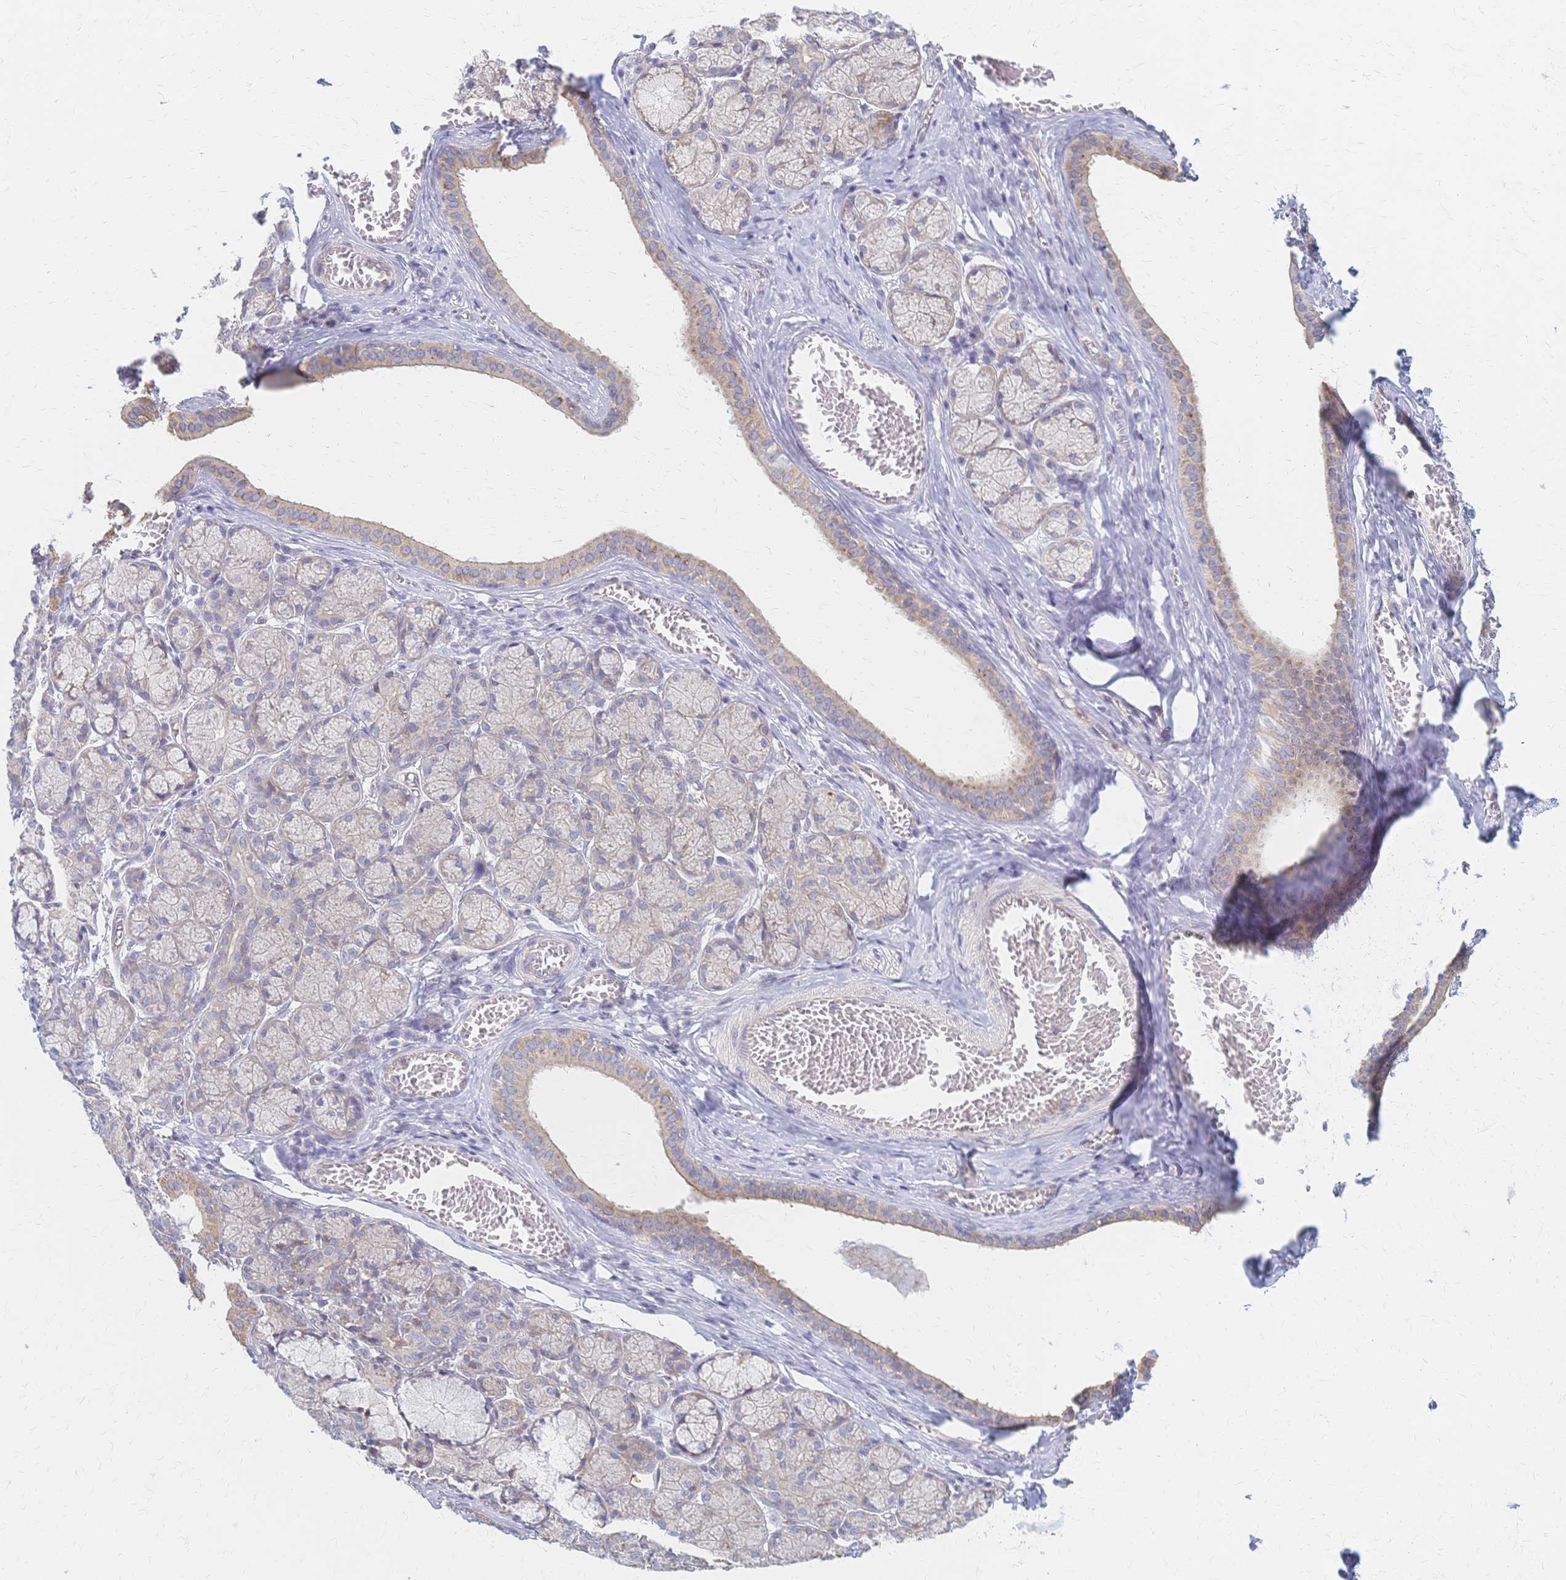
{"staining": {"intensity": "weak", "quantity": "<25%", "location": "cytoplasmic/membranous"}, "tissue": "salivary gland", "cell_type": "Glandular cells", "image_type": "normal", "snomed": [{"axis": "morphology", "description": "Normal tissue, NOS"}, {"axis": "topography", "description": "Salivary gland"}], "caption": "High magnification brightfield microscopy of unremarkable salivary gland stained with DAB (3,3'-diaminobenzidine) (brown) and counterstained with hematoxylin (blue): glandular cells show no significant expression. (DAB immunohistochemistry (IHC) visualized using brightfield microscopy, high magnification).", "gene": "CYB5A", "patient": {"sex": "female", "age": 24}}